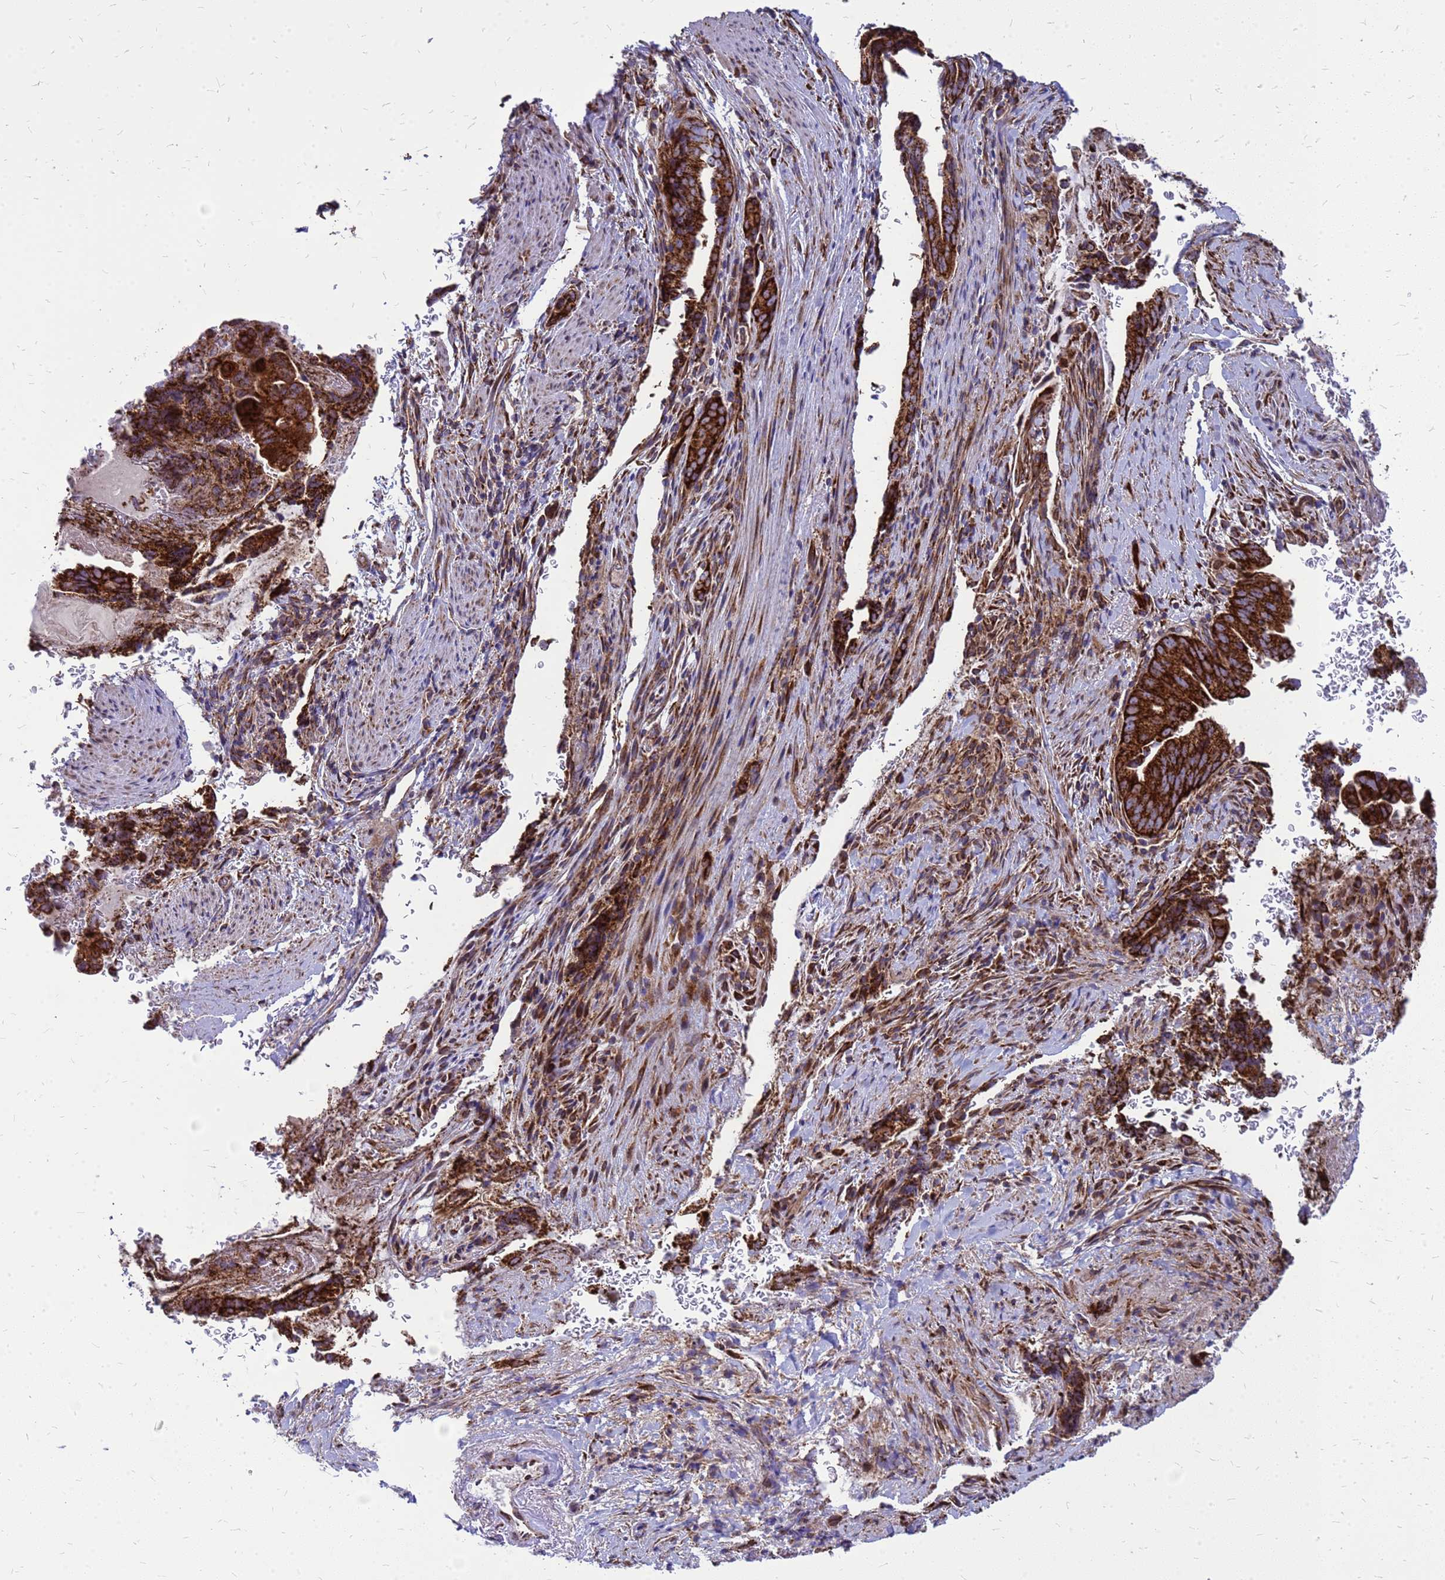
{"staining": {"intensity": "strong", "quantity": ">75%", "location": "cytoplasmic/membranous"}, "tissue": "pancreatic cancer", "cell_type": "Tumor cells", "image_type": "cancer", "snomed": [{"axis": "morphology", "description": "Adenocarcinoma, NOS"}, {"axis": "topography", "description": "Pancreas"}], "caption": "Tumor cells exhibit strong cytoplasmic/membranous staining in approximately >75% of cells in pancreatic cancer (adenocarcinoma).", "gene": "FSTL4", "patient": {"sex": "female", "age": 63}}